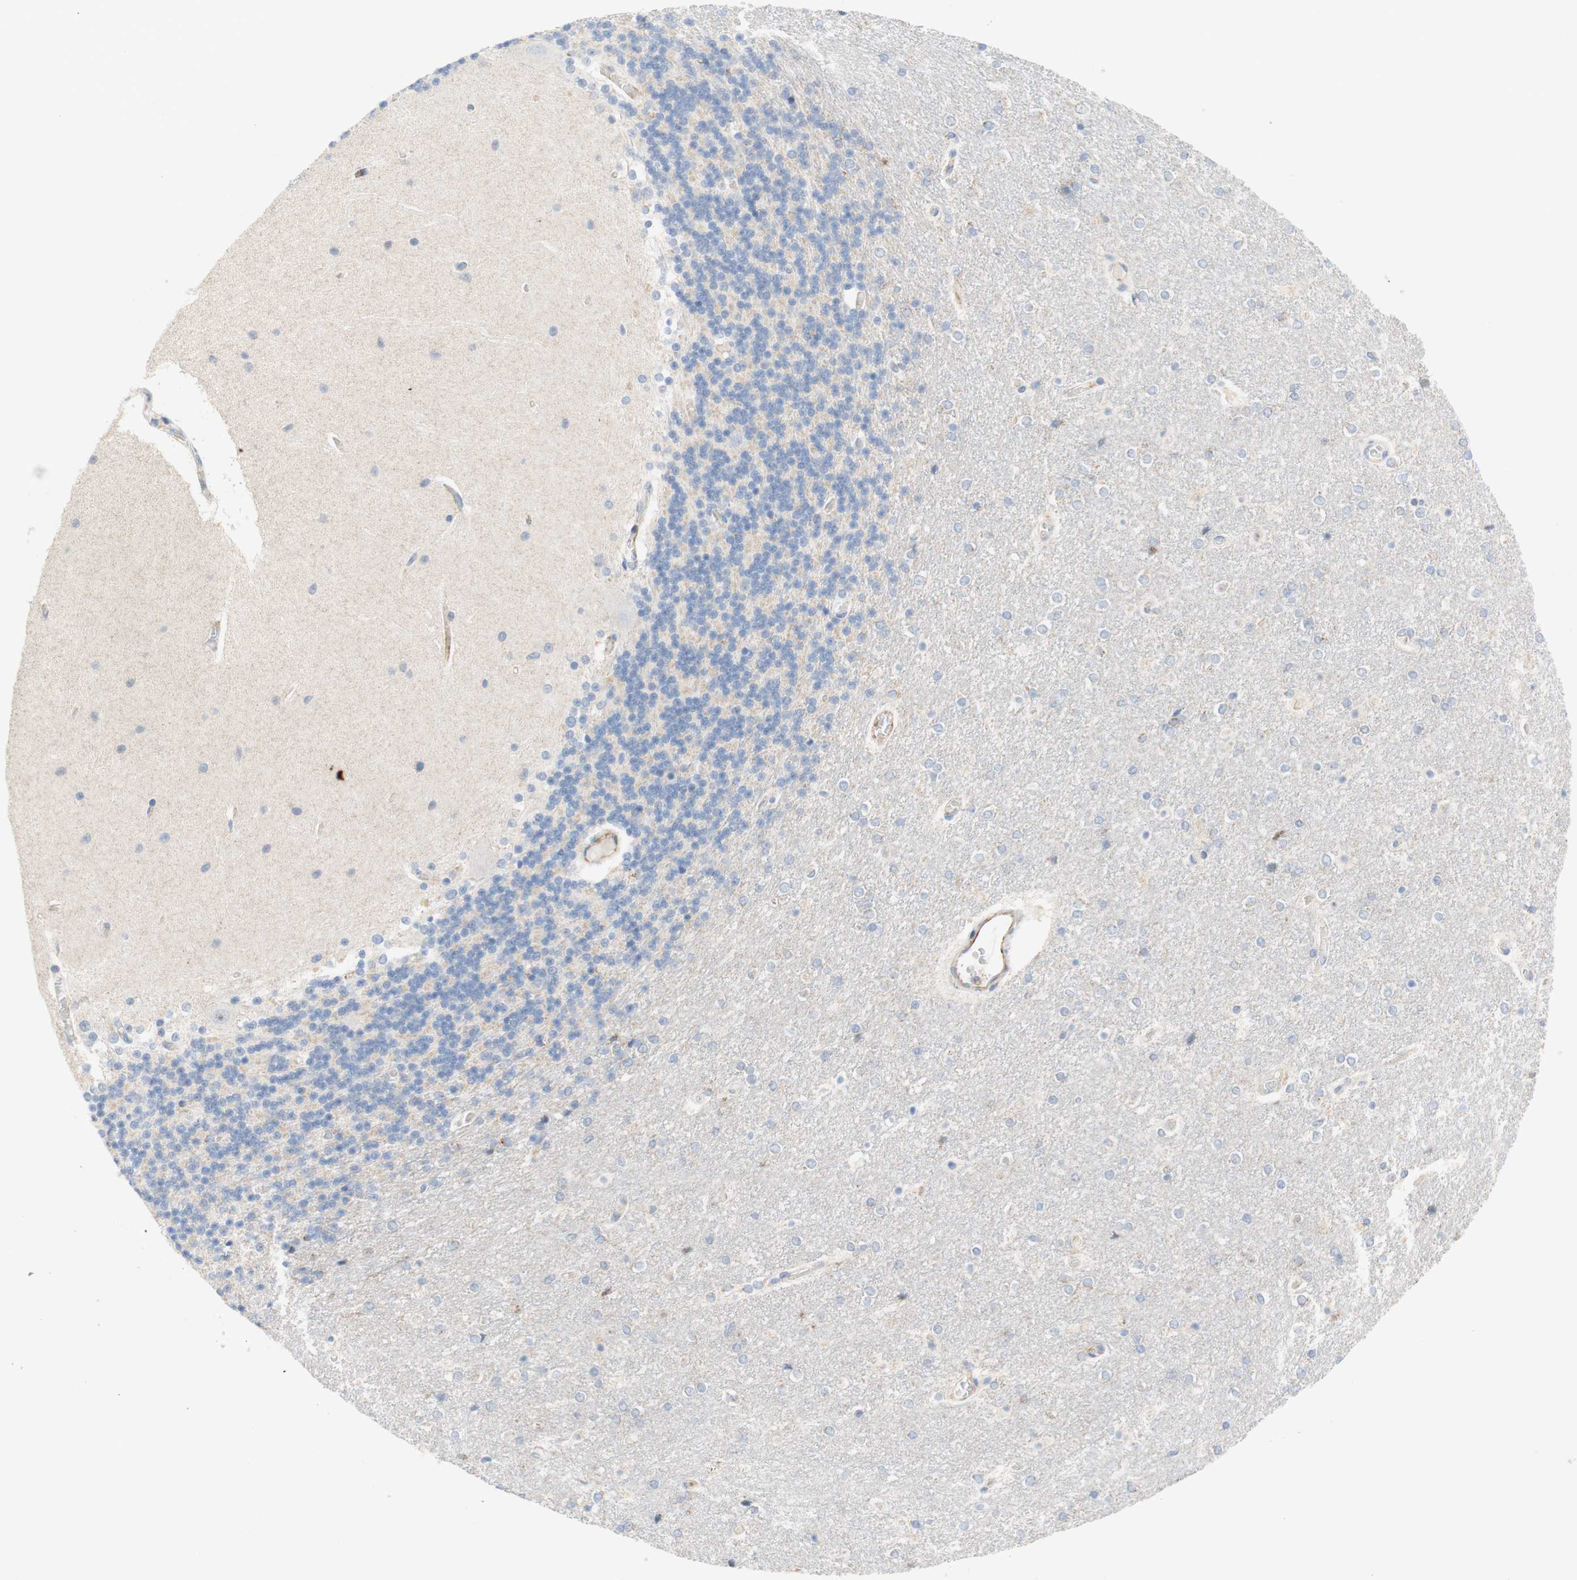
{"staining": {"intensity": "negative", "quantity": "none", "location": "none"}, "tissue": "cerebellum", "cell_type": "Cells in granular layer", "image_type": "normal", "snomed": [{"axis": "morphology", "description": "Normal tissue, NOS"}, {"axis": "topography", "description": "Cerebellum"}], "caption": "A histopathology image of cerebellum stained for a protein exhibits no brown staining in cells in granular layer. Brightfield microscopy of IHC stained with DAB (brown) and hematoxylin (blue), captured at high magnification.", "gene": "POU2AF1", "patient": {"sex": "female", "age": 54}}